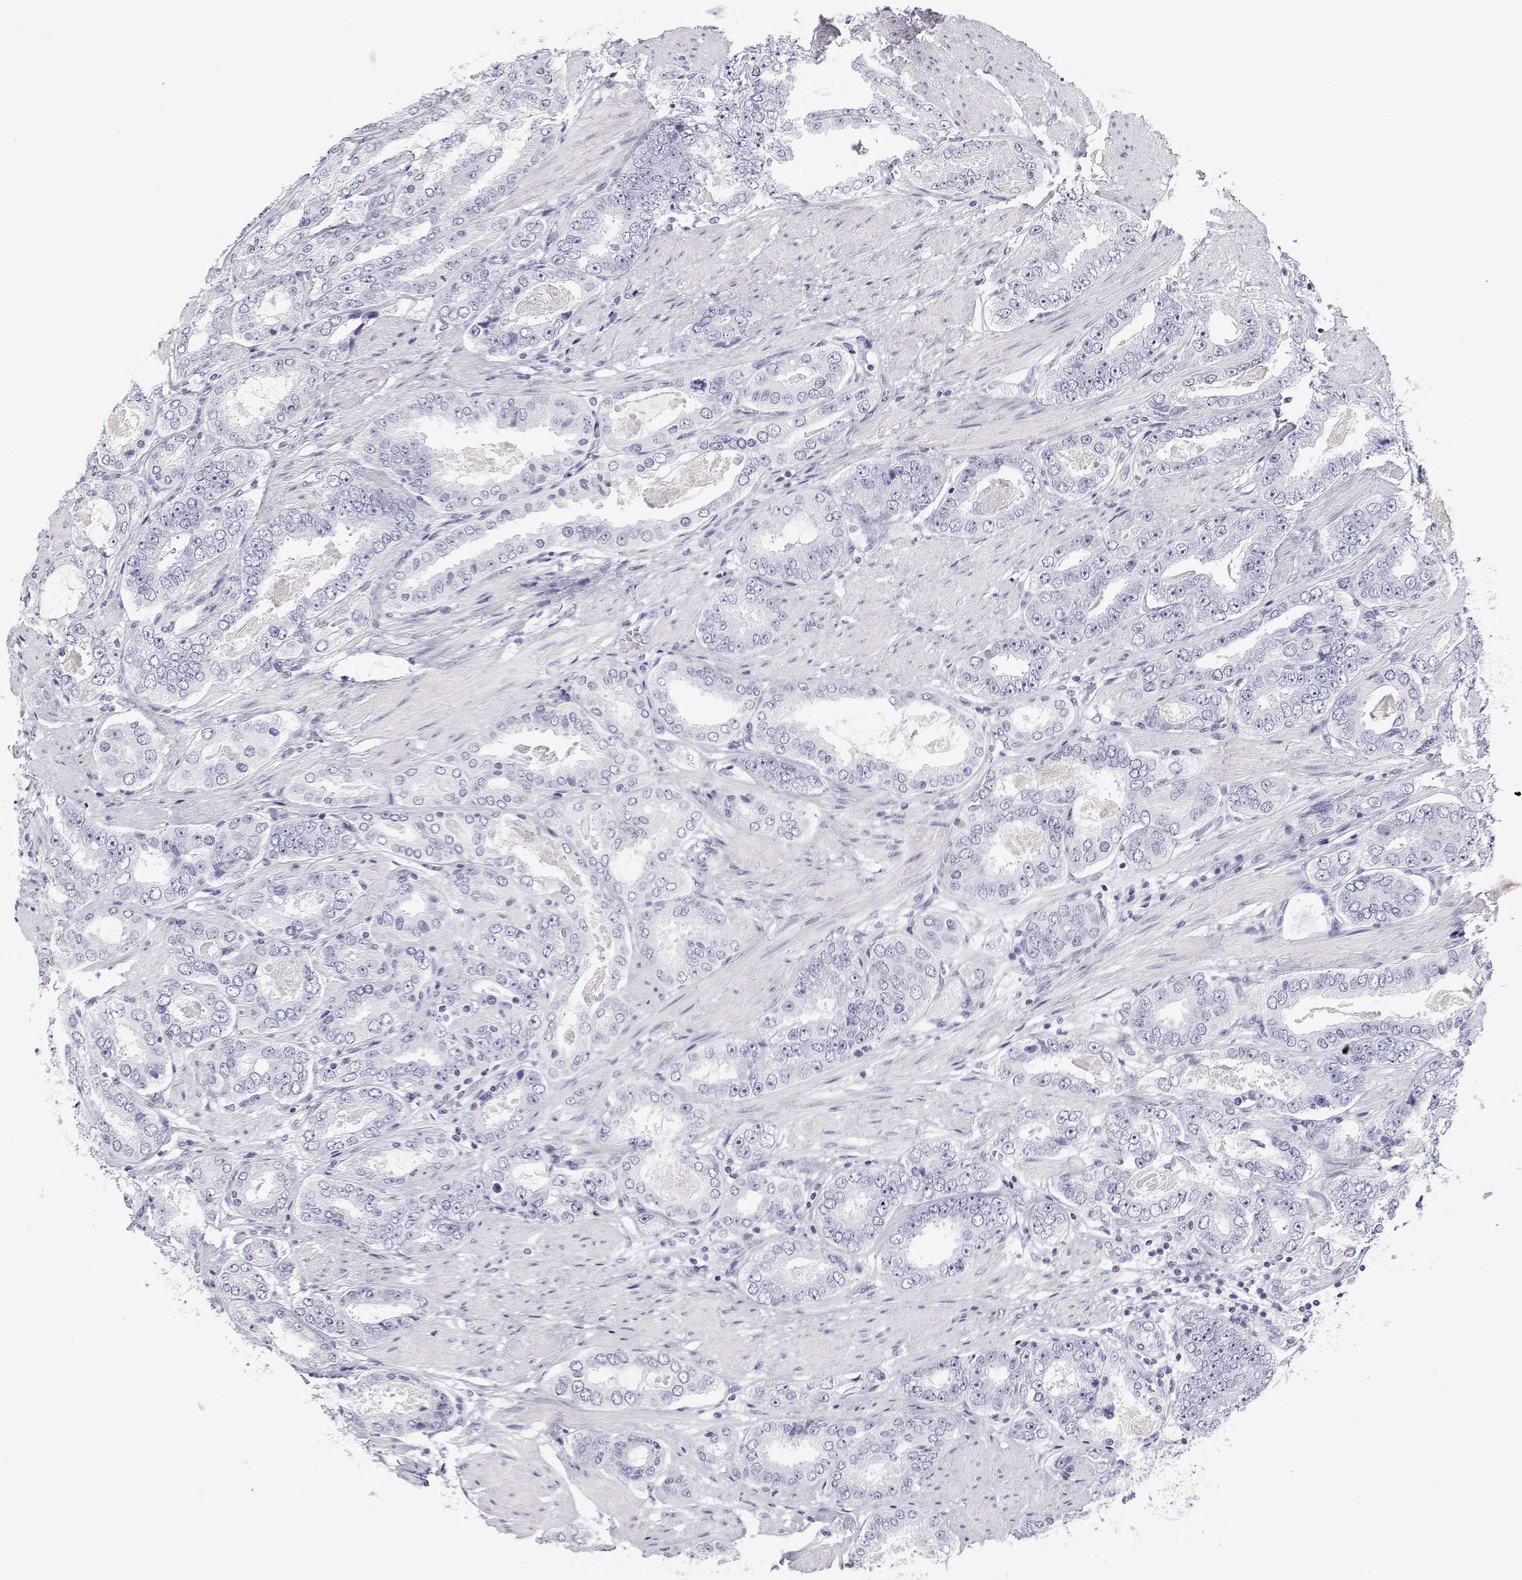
{"staining": {"intensity": "negative", "quantity": "none", "location": "none"}, "tissue": "prostate cancer", "cell_type": "Tumor cells", "image_type": "cancer", "snomed": [{"axis": "morphology", "description": "Adenocarcinoma, High grade"}, {"axis": "topography", "description": "Prostate"}], "caption": "The immunohistochemistry image has no significant staining in tumor cells of adenocarcinoma (high-grade) (prostate) tissue.", "gene": "BHMT", "patient": {"sex": "male", "age": 63}}